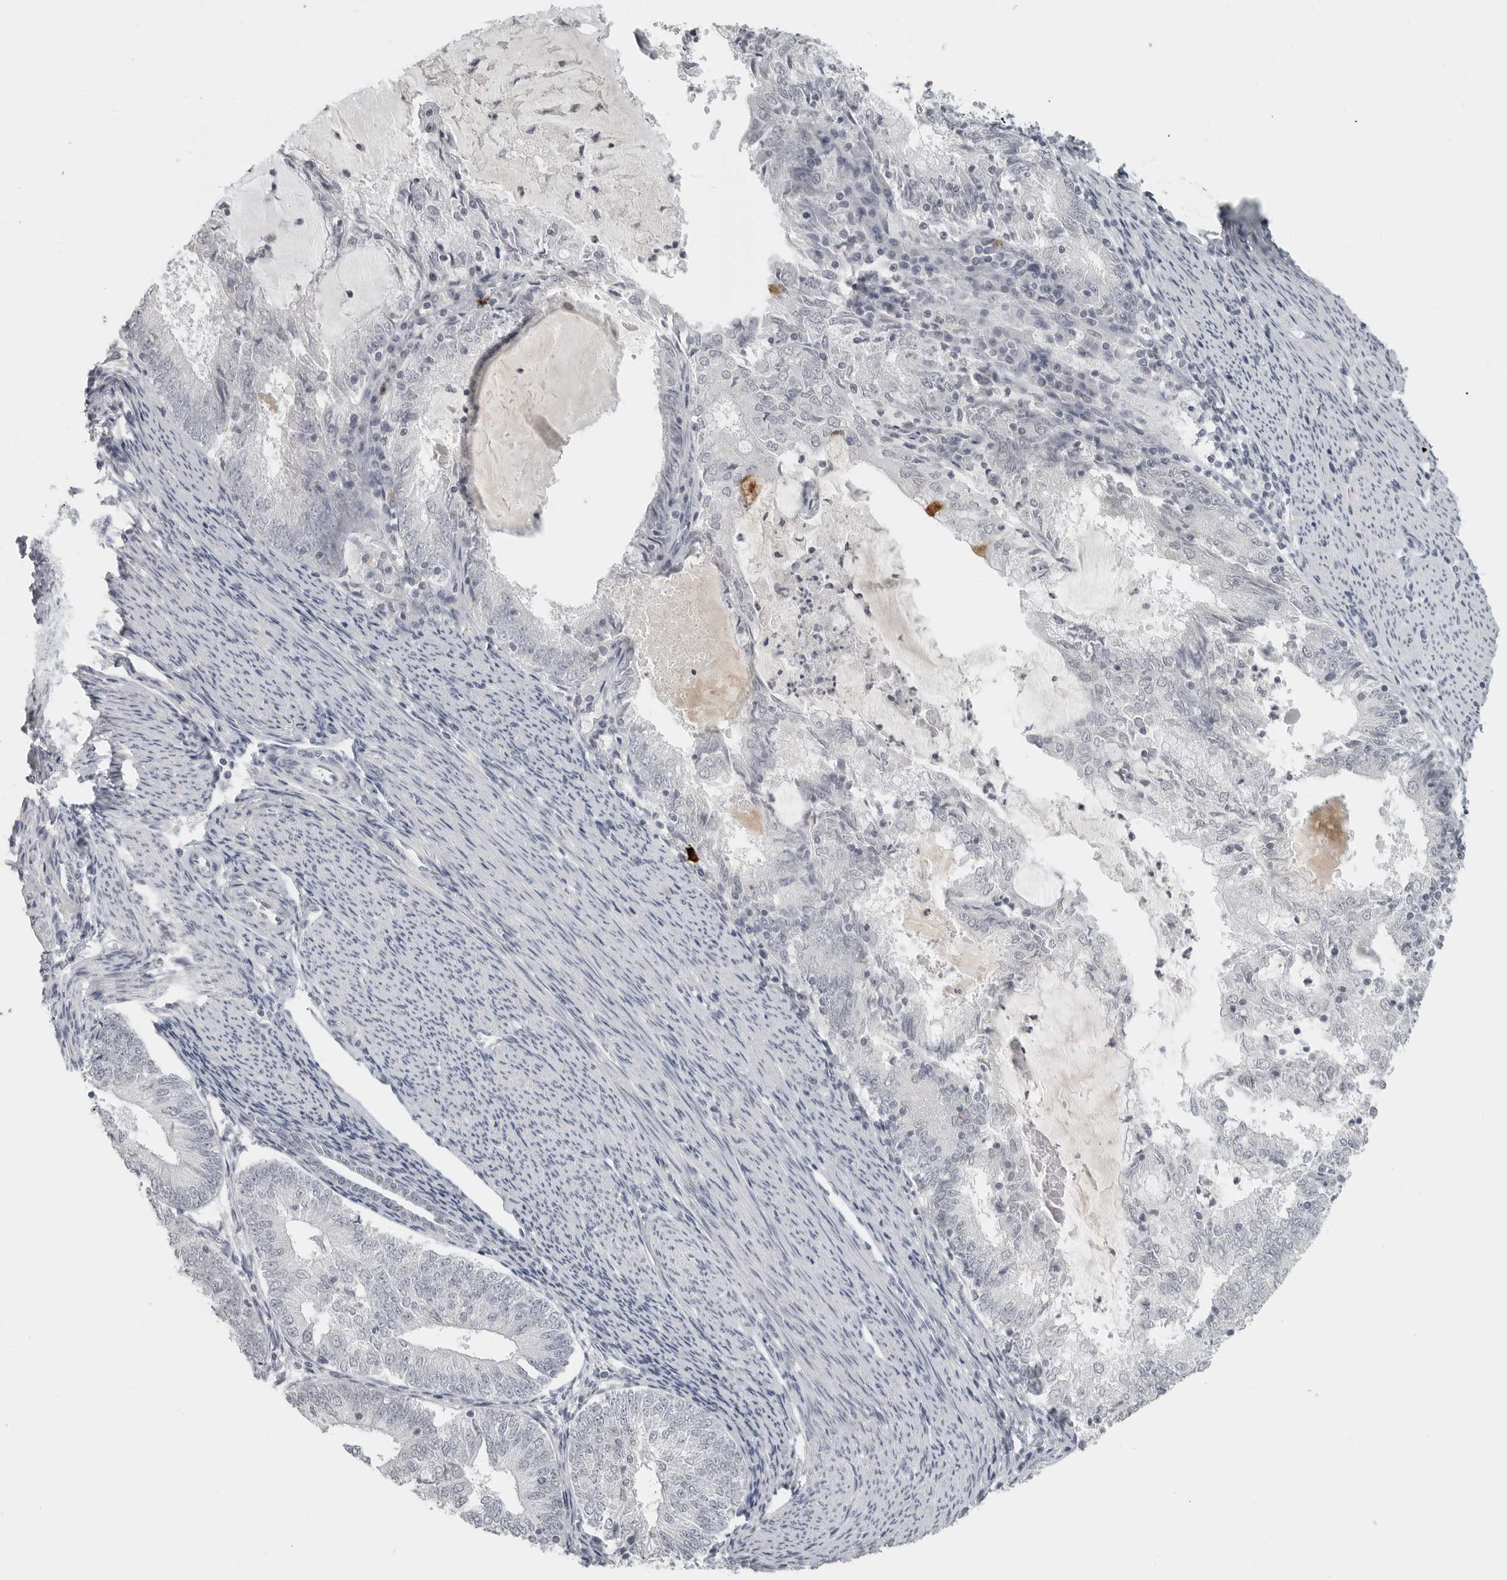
{"staining": {"intensity": "negative", "quantity": "none", "location": "none"}, "tissue": "endometrial cancer", "cell_type": "Tumor cells", "image_type": "cancer", "snomed": [{"axis": "morphology", "description": "Adenocarcinoma, NOS"}, {"axis": "topography", "description": "Endometrium"}], "caption": "Endometrial adenocarcinoma stained for a protein using IHC displays no expression tumor cells.", "gene": "BPIFA1", "patient": {"sex": "female", "age": 57}}